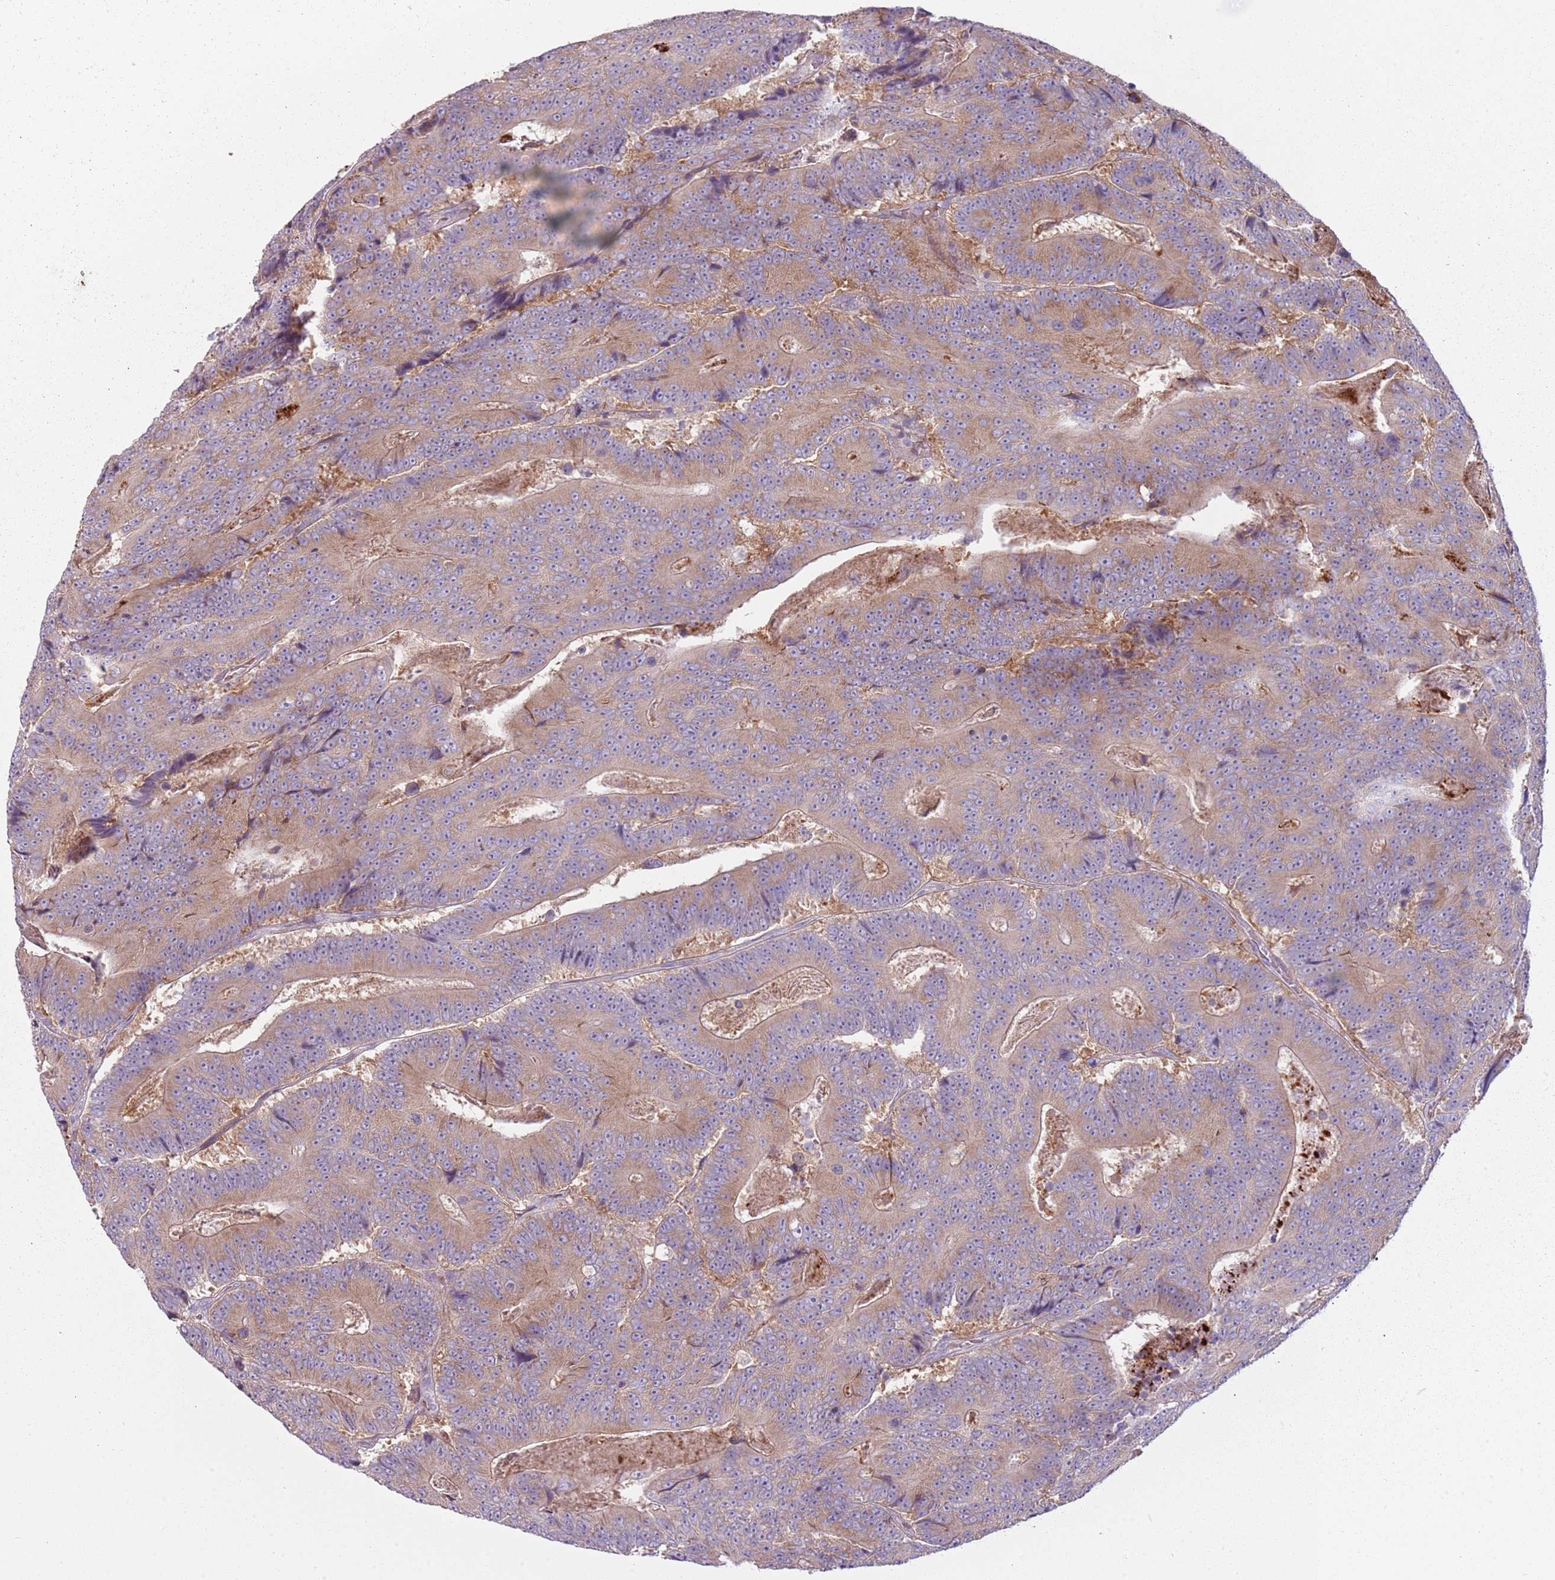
{"staining": {"intensity": "moderate", "quantity": ">75%", "location": "cytoplasmic/membranous"}, "tissue": "colorectal cancer", "cell_type": "Tumor cells", "image_type": "cancer", "snomed": [{"axis": "morphology", "description": "Adenocarcinoma, NOS"}, {"axis": "topography", "description": "Colon"}], "caption": "Immunohistochemical staining of colorectal cancer reveals moderate cytoplasmic/membranous protein expression in approximately >75% of tumor cells.", "gene": "HSPA14", "patient": {"sex": "male", "age": 83}}